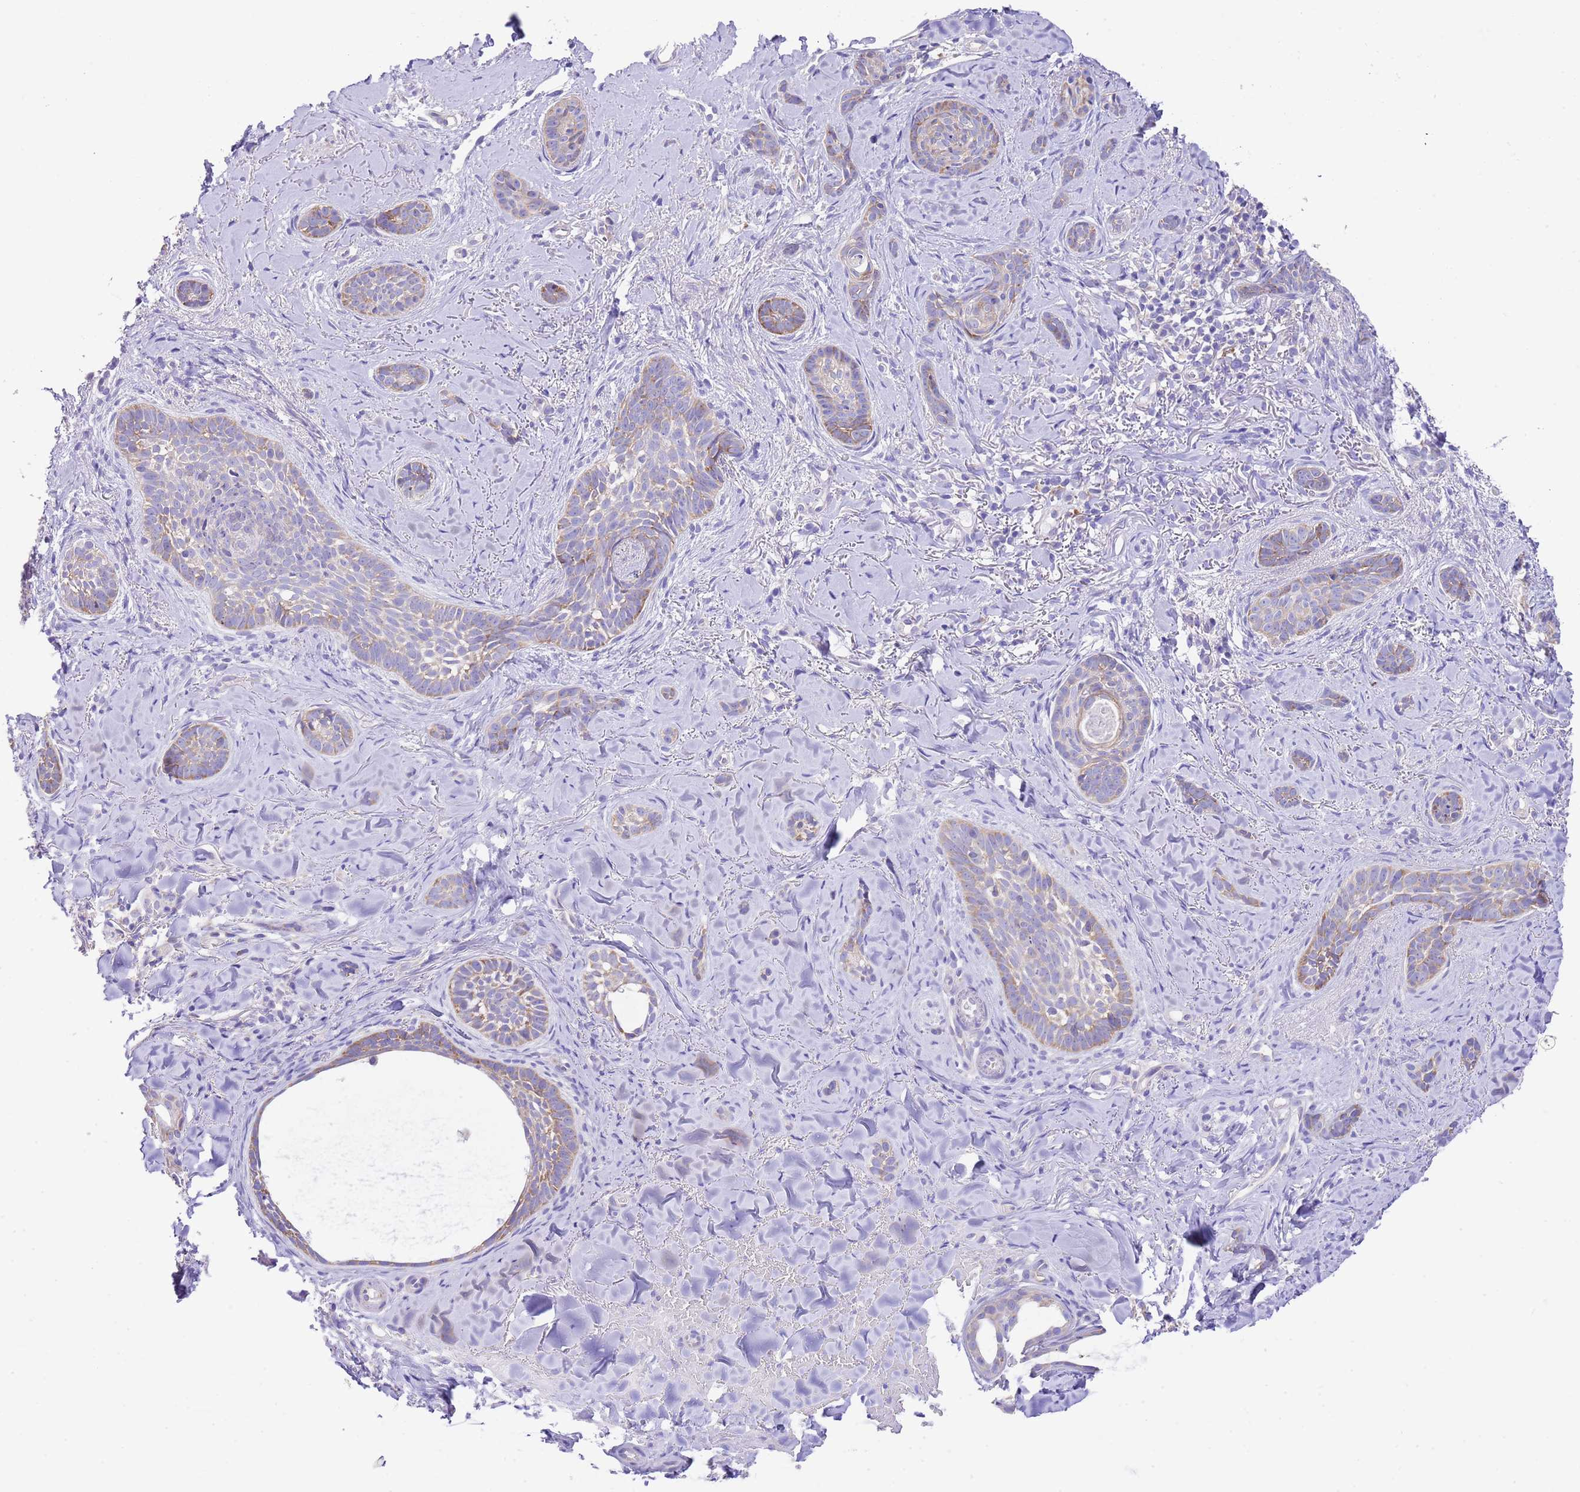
{"staining": {"intensity": "moderate", "quantity": "<25%", "location": "cytoplasmic/membranous"}, "tissue": "skin cancer", "cell_type": "Tumor cells", "image_type": "cancer", "snomed": [{"axis": "morphology", "description": "Basal cell carcinoma"}, {"axis": "topography", "description": "Skin"}], "caption": "Protein staining demonstrates moderate cytoplasmic/membranous positivity in about <25% of tumor cells in skin cancer (basal cell carcinoma).", "gene": "RPS10", "patient": {"sex": "female", "age": 55}}